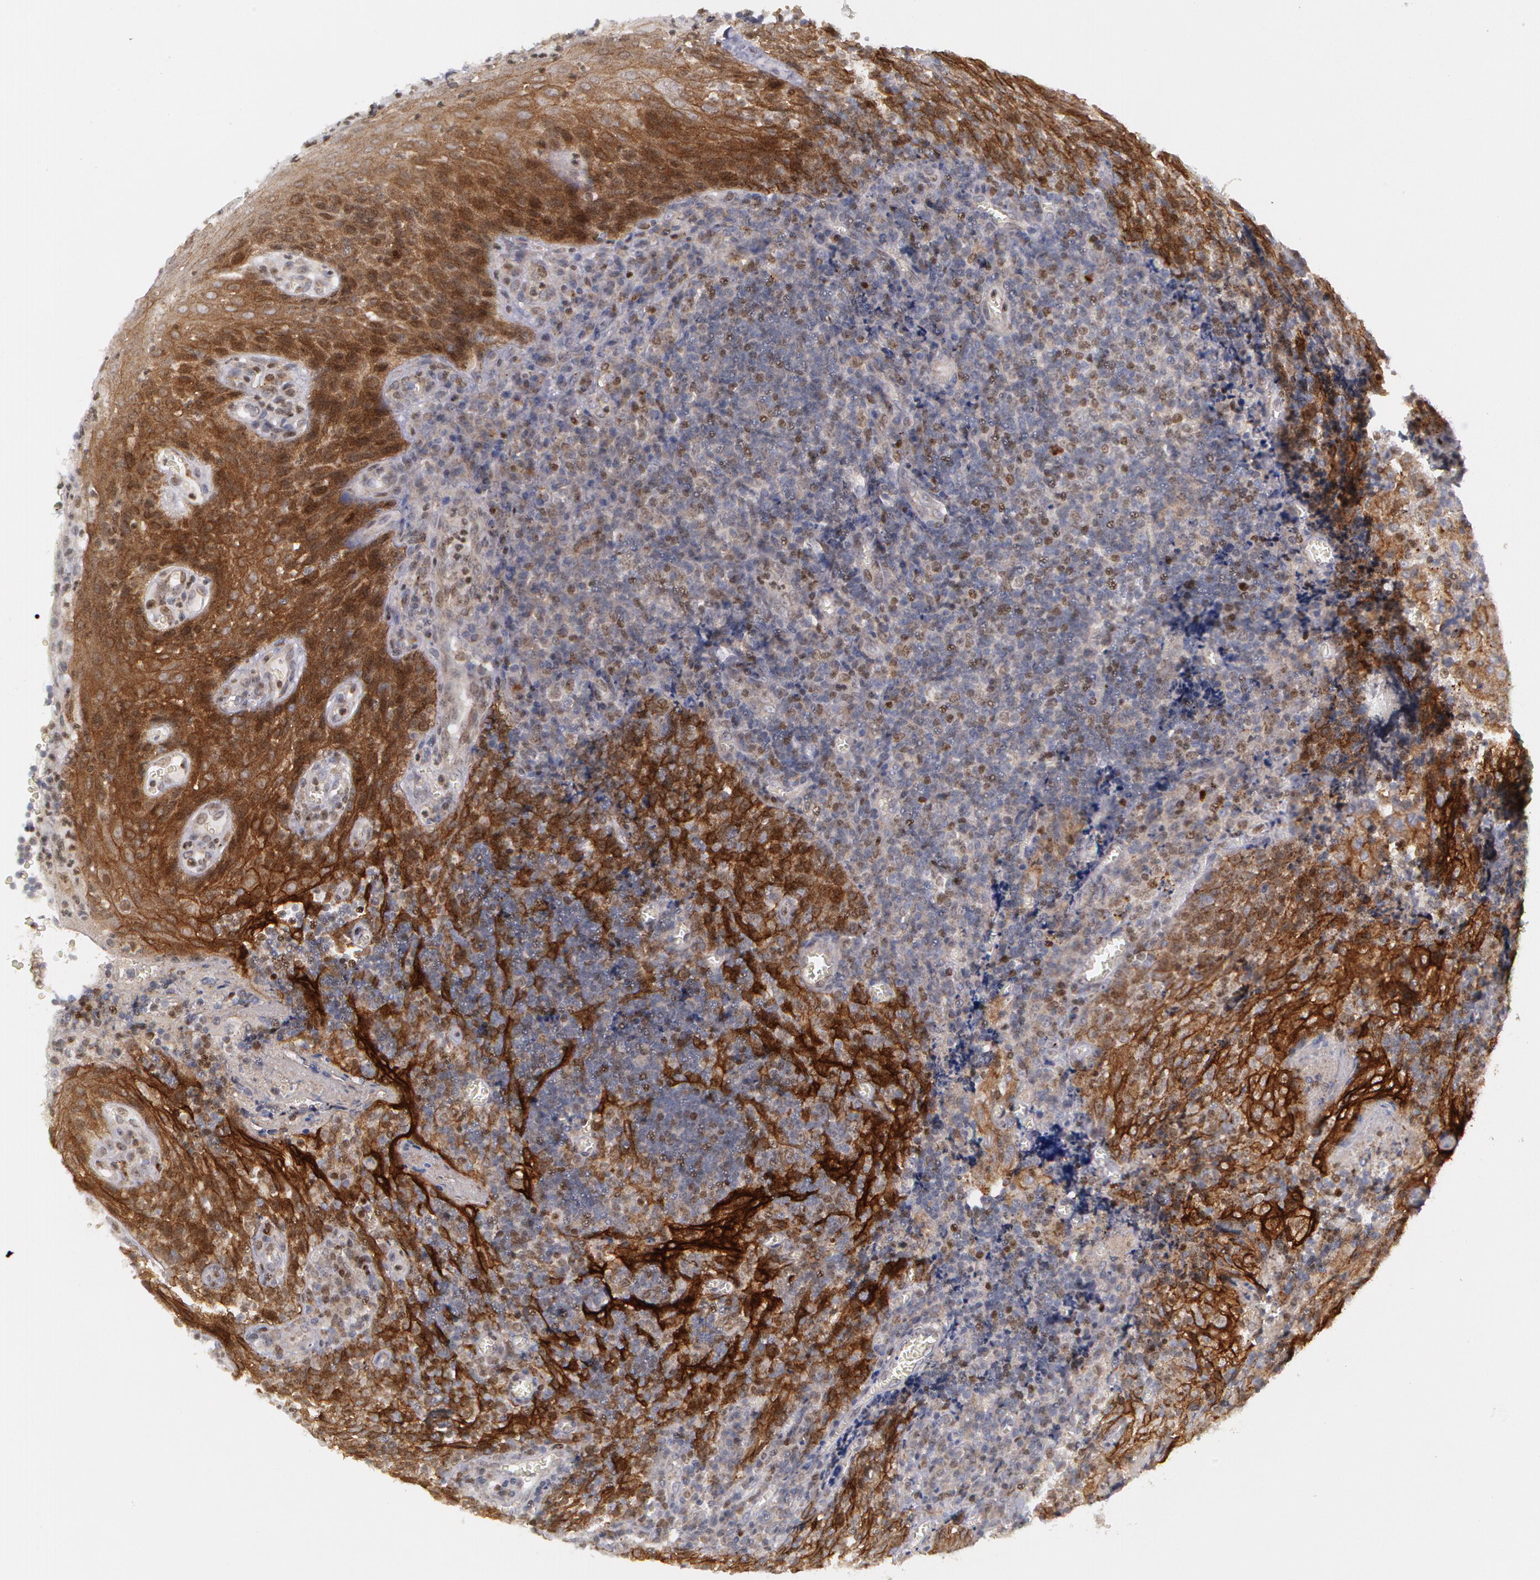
{"staining": {"intensity": "moderate", "quantity": "25%-75%", "location": "nuclear"}, "tissue": "tonsil", "cell_type": "Germinal center cells", "image_type": "normal", "snomed": [{"axis": "morphology", "description": "Normal tissue, NOS"}, {"axis": "topography", "description": "Tonsil"}], "caption": "Immunohistochemistry (IHC) staining of normal tonsil, which reveals medium levels of moderate nuclear staining in about 25%-75% of germinal center cells indicating moderate nuclear protein staining. The staining was performed using DAB (brown) for protein detection and nuclei were counterstained in hematoxylin (blue).", "gene": "ERBB2", "patient": {"sex": "male", "age": 20}}